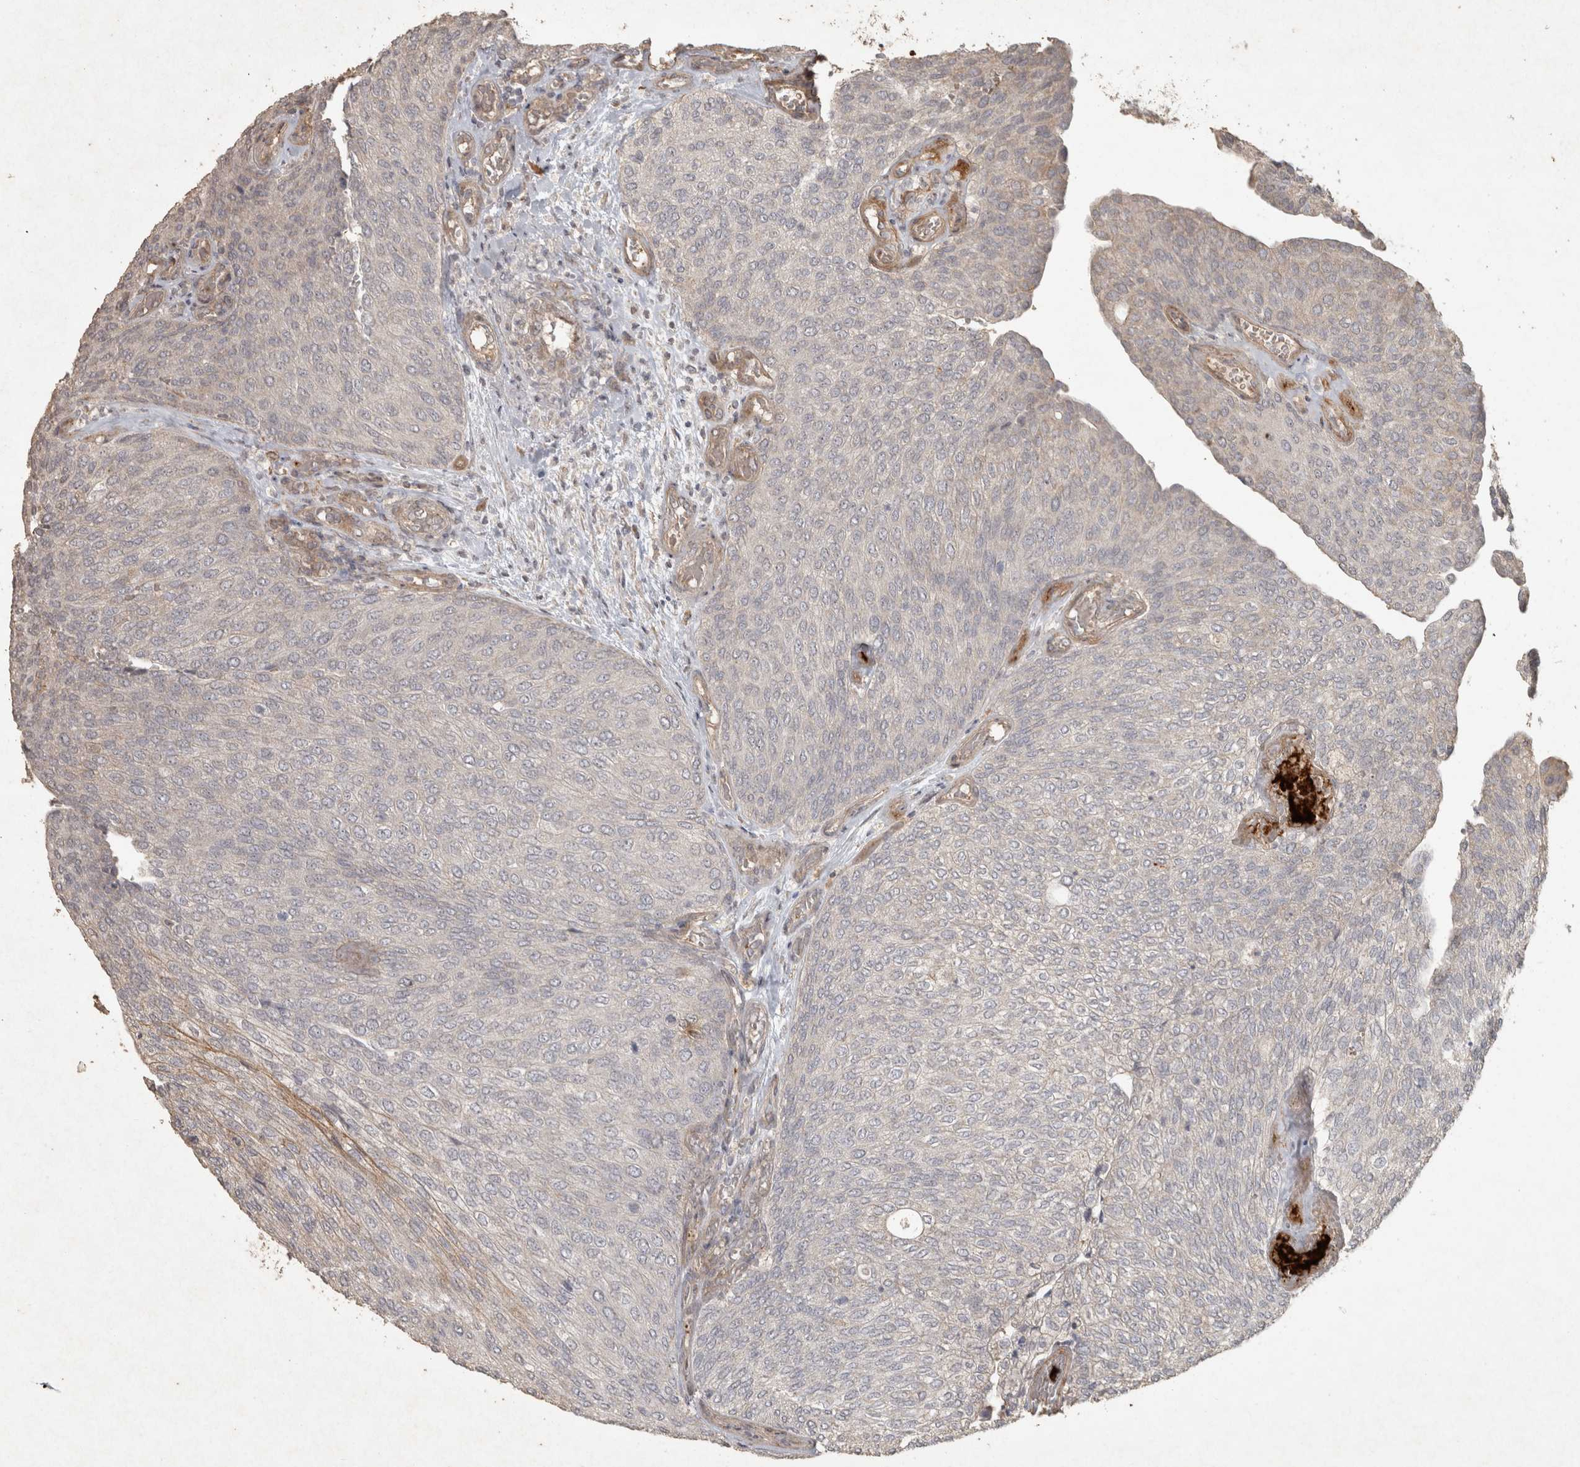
{"staining": {"intensity": "negative", "quantity": "none", "location": "none"}, "tissue": "urothelial cancer", "cell_type": "Tumor cells", "image_type": "cancer", "snomed": [{"axis": "morphology", "description": "Urothelial carcinoma, Low grade"}, {"axis": "topography", "description": "Urinary bladder"}], "caption": "Tumor cells show no significant staining in urothelial carcinoma (low-grade).", "gene": "OSTN", "patient": {"sex": "female", "age": 79}}